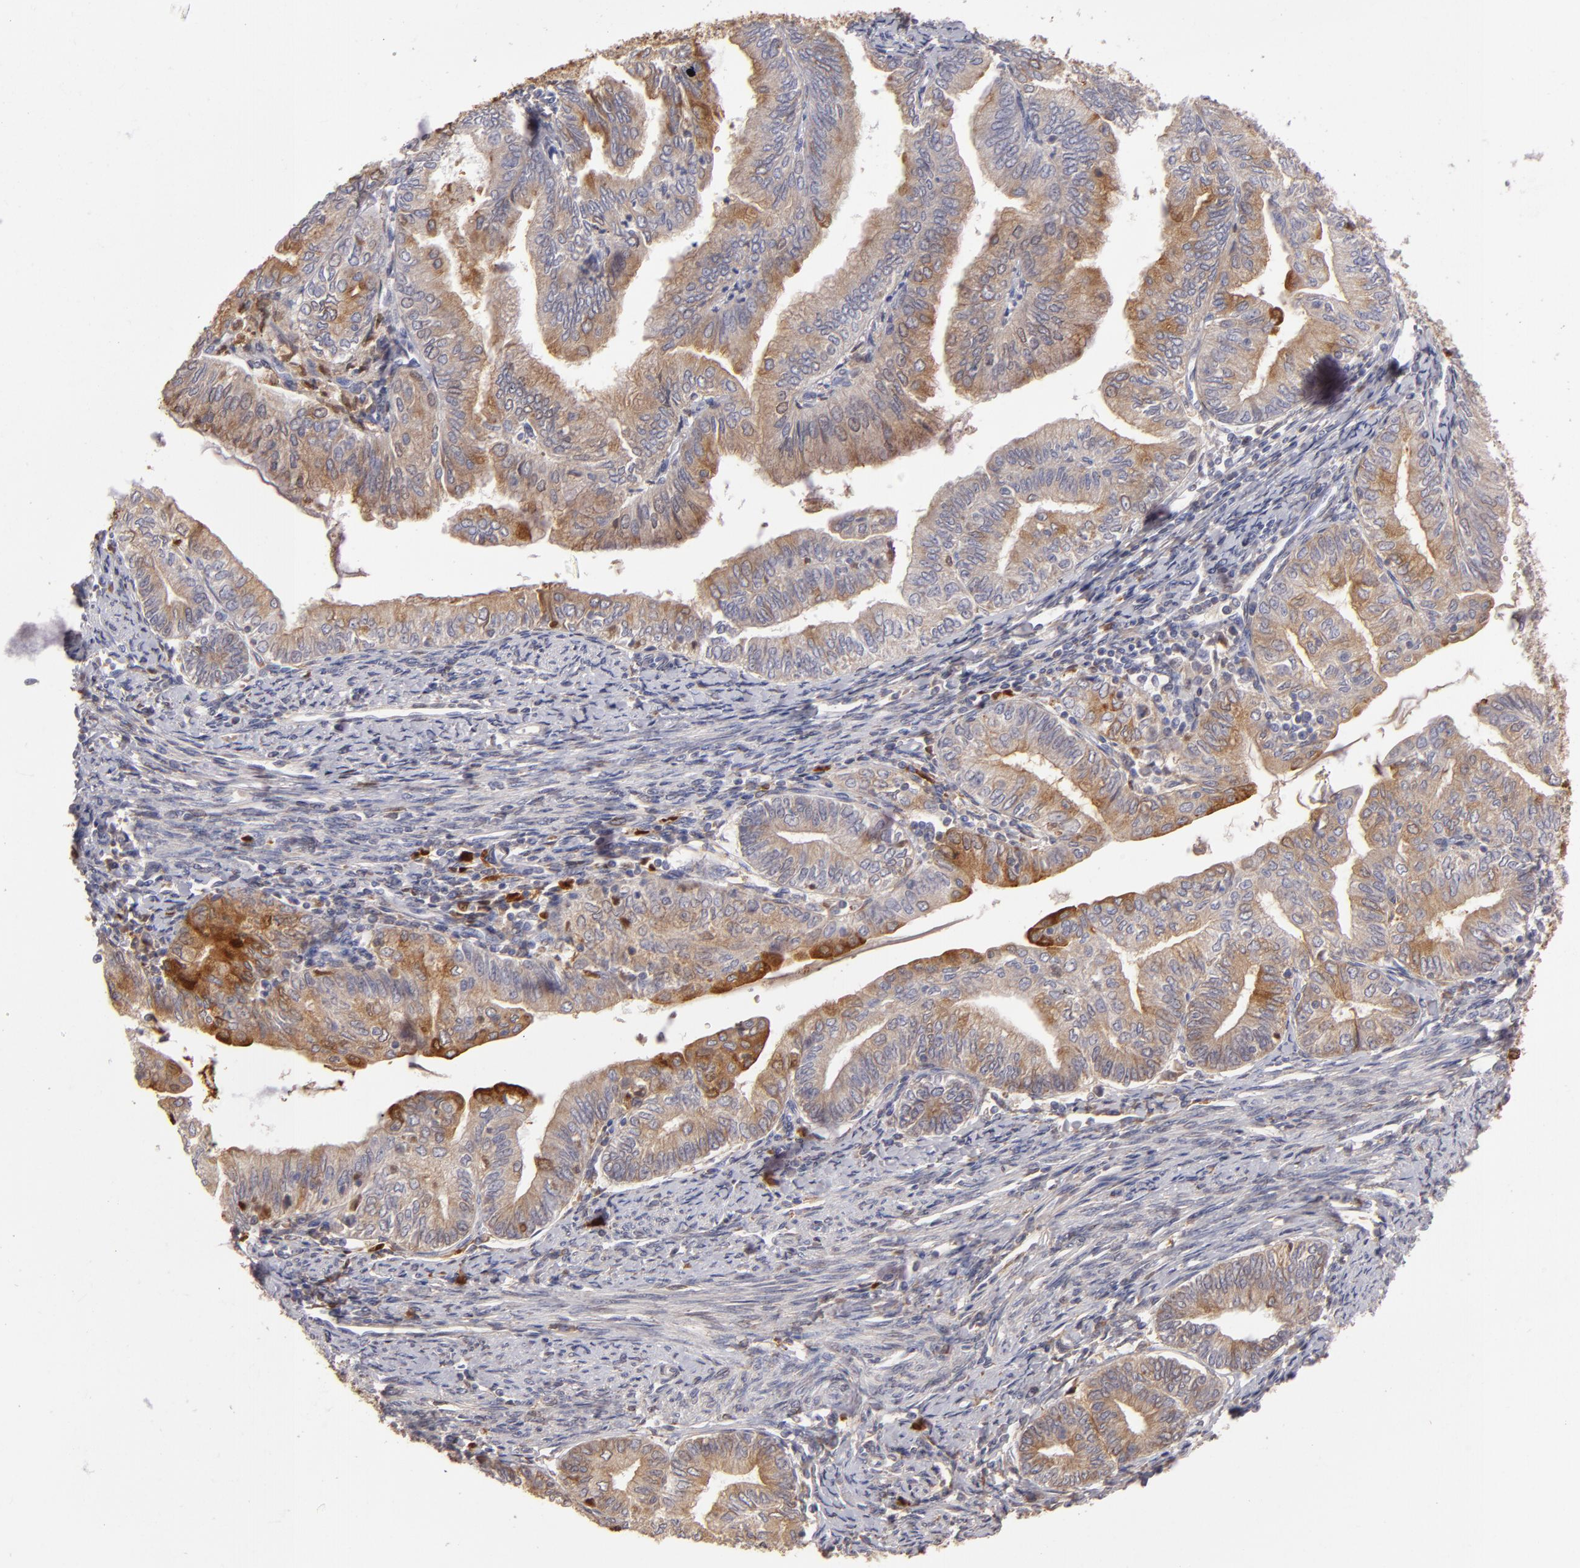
{"staining": {"intensity": "moderate", "quantity": ">75%", "location": "cytoplasmic/membranous"}, "tissue": "endometrial cancer", "cell_type": "Tumor cells", "image_type": "cancer", "snomed": [{"axis": "morphology", "description": "Adenocarcinoma, NOS"}, {"axis": "topography", "description": "Endometrium"}], "caption": "This histopathology image demonstrates immunohistochemistry (IHC) staining of endometrial adenocarcinoma, with medium moderate cytoplasmic/membranous staining in about >75% of tumor cells.", "gene": "CFB", "patient": {"sex": "female", "age": 66}}